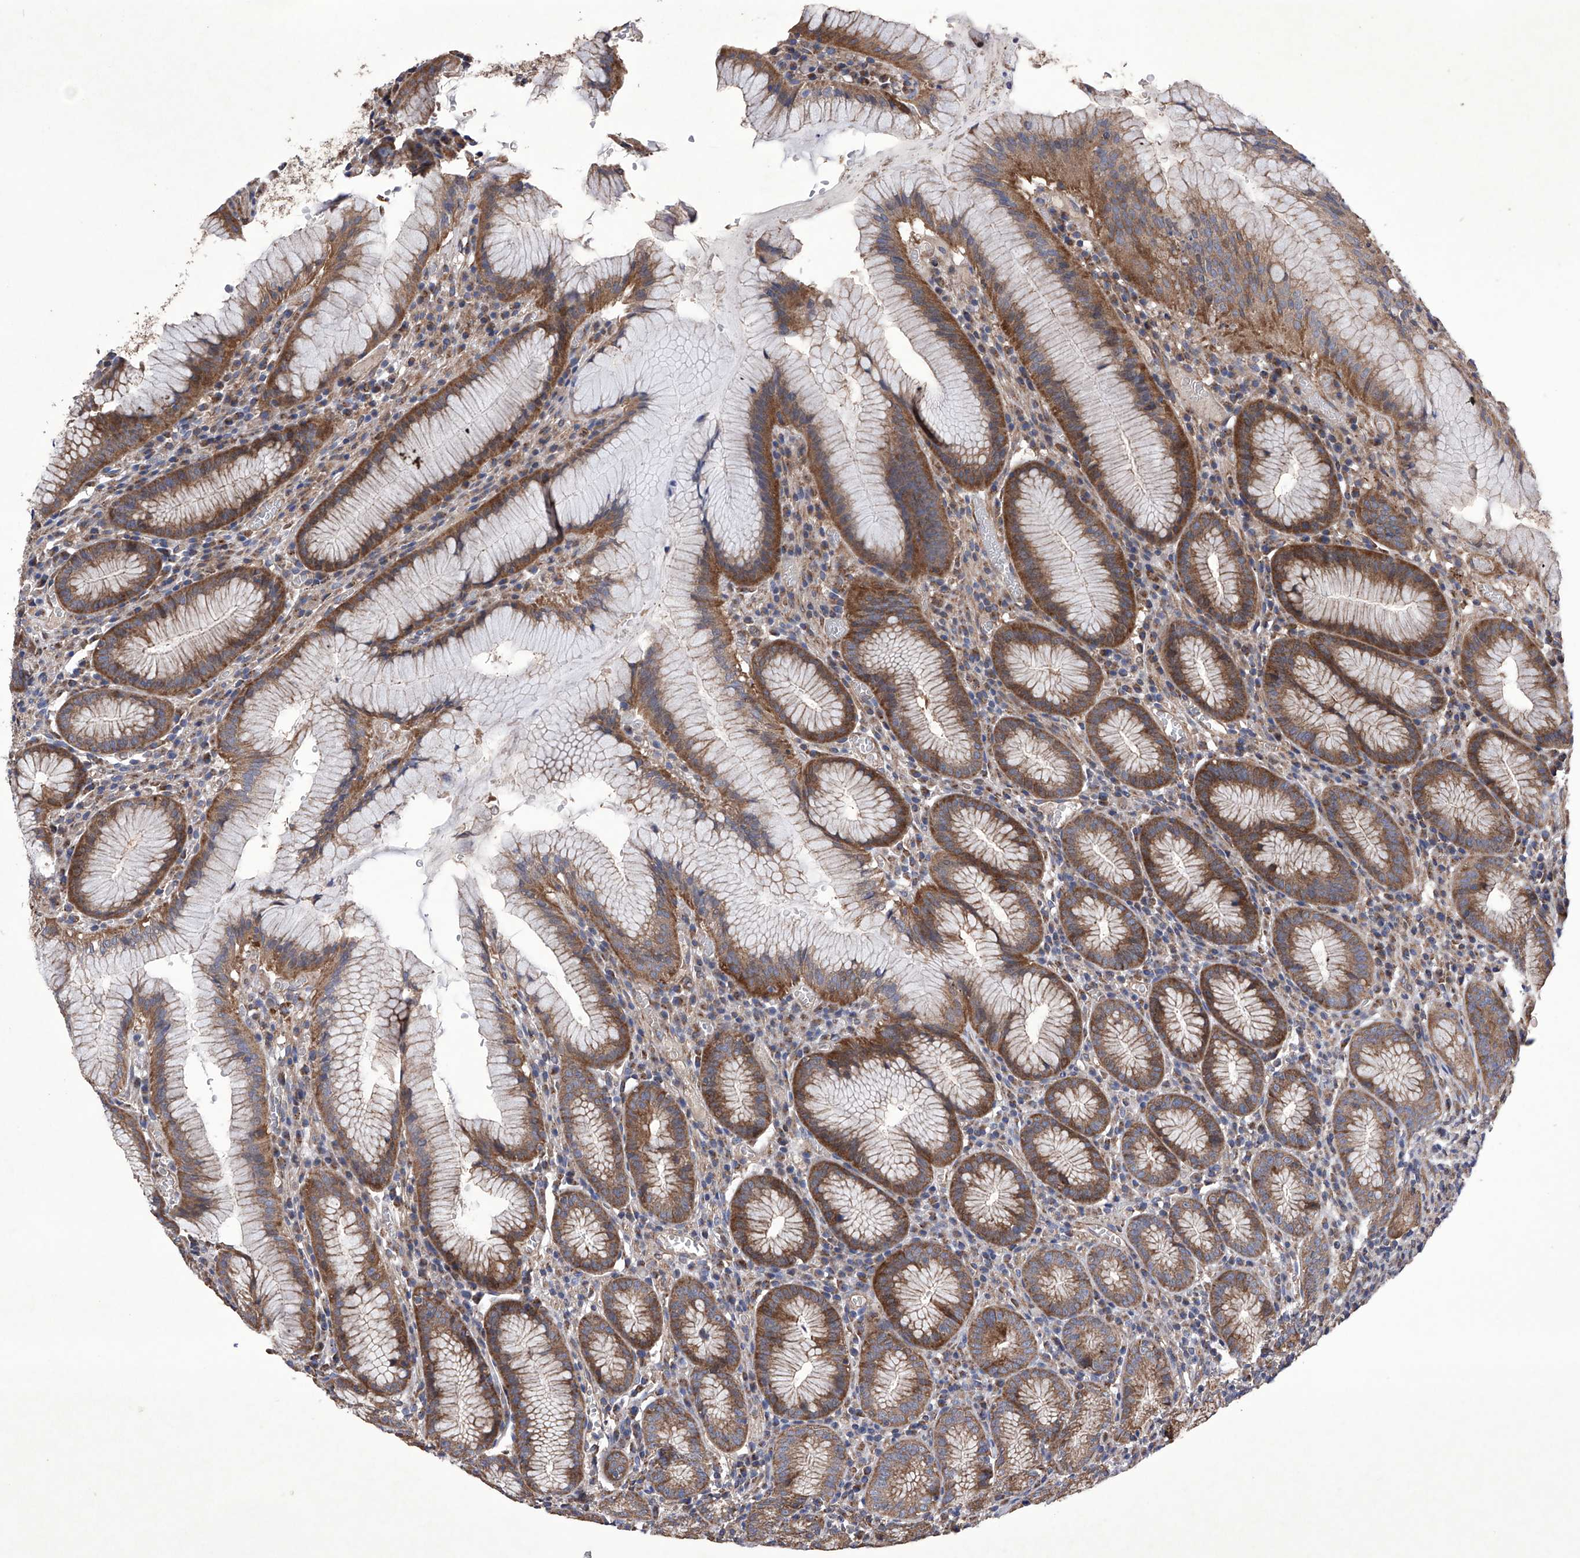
{"staining": {"intensity": "strong", "quantity": ">75%", "location": "cytoplasmic/membranous"}, "tissue": "stomach", "cell_type": "Glandular cells", "image_type": "normal", "snomed": [{"axis": "morphology", "description": "Normal tissue, NOS"}, {"axis": "topography", "description": "Stomach"}], "caption": "Immunohistochemical staining of normal stomach demonstrates >75% levels of strong cytoplasmic/membranous protein expression in approximately >75% of glandular cells. The staining was performed using DAB (3,3'-diaminobenzidine), with brown indicating positive protein expression. Nuclei are stained blue with hematoxylin.", "gene": "EFCAB2", "patient": {"sex": "male", "age": 55}}